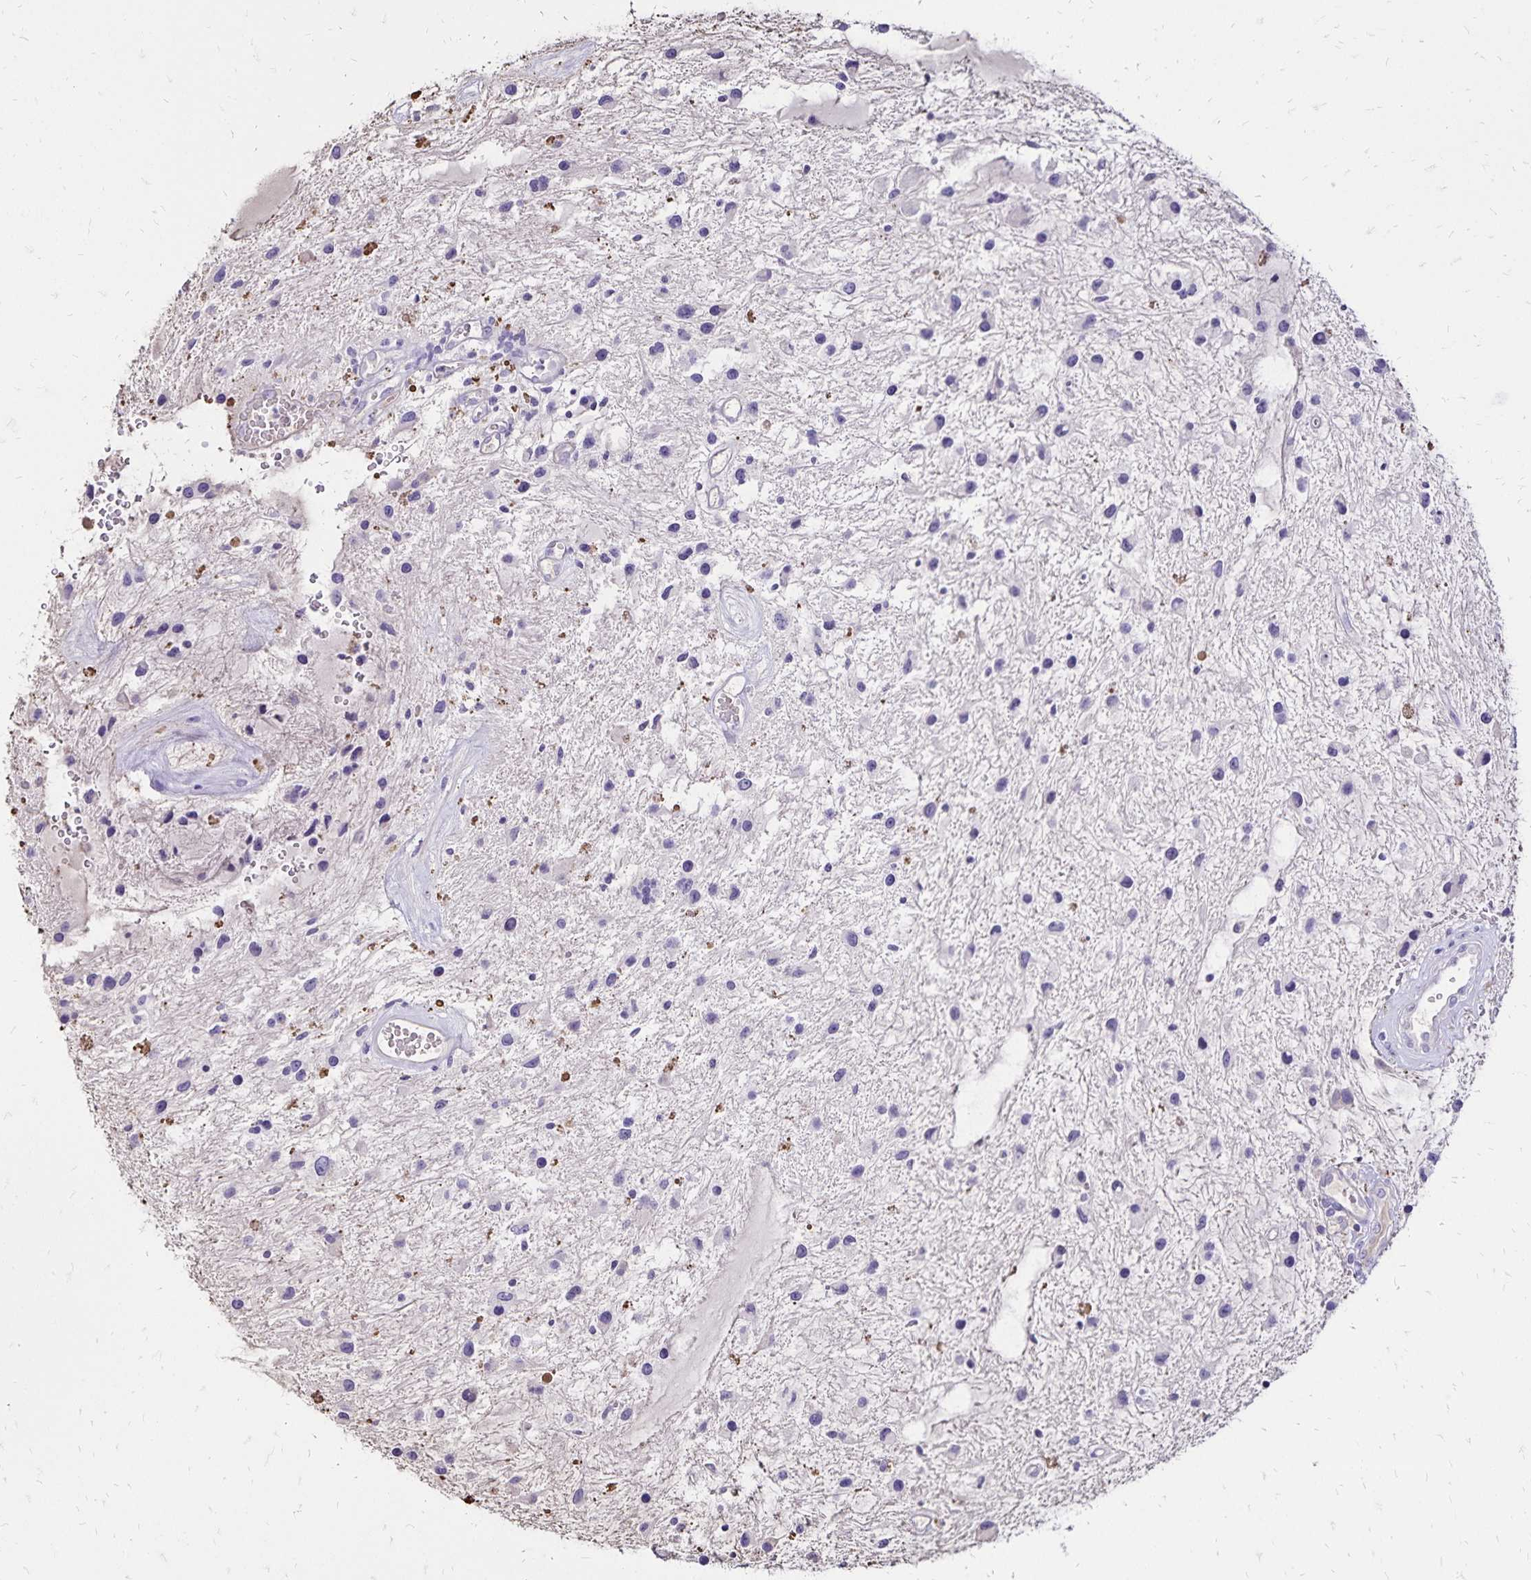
{"staining": {"intensity": "negative", "quantity": "none", "location": "none"}, "tissue": "glioma", "cell_type": "Tumor cells", "image_type": "cancer", "snomed": [{"axis": "morphology", "description": "Glioma, malignant, Low grade"}, {"axis": "topography", "description": "Cerebellum"}], "caption": "The micrograph demonstrates no staining of tumor cells in malignant low-grade glioma.", "gene": "KISS1", "patient": {"sex": "female", "age": 14}}